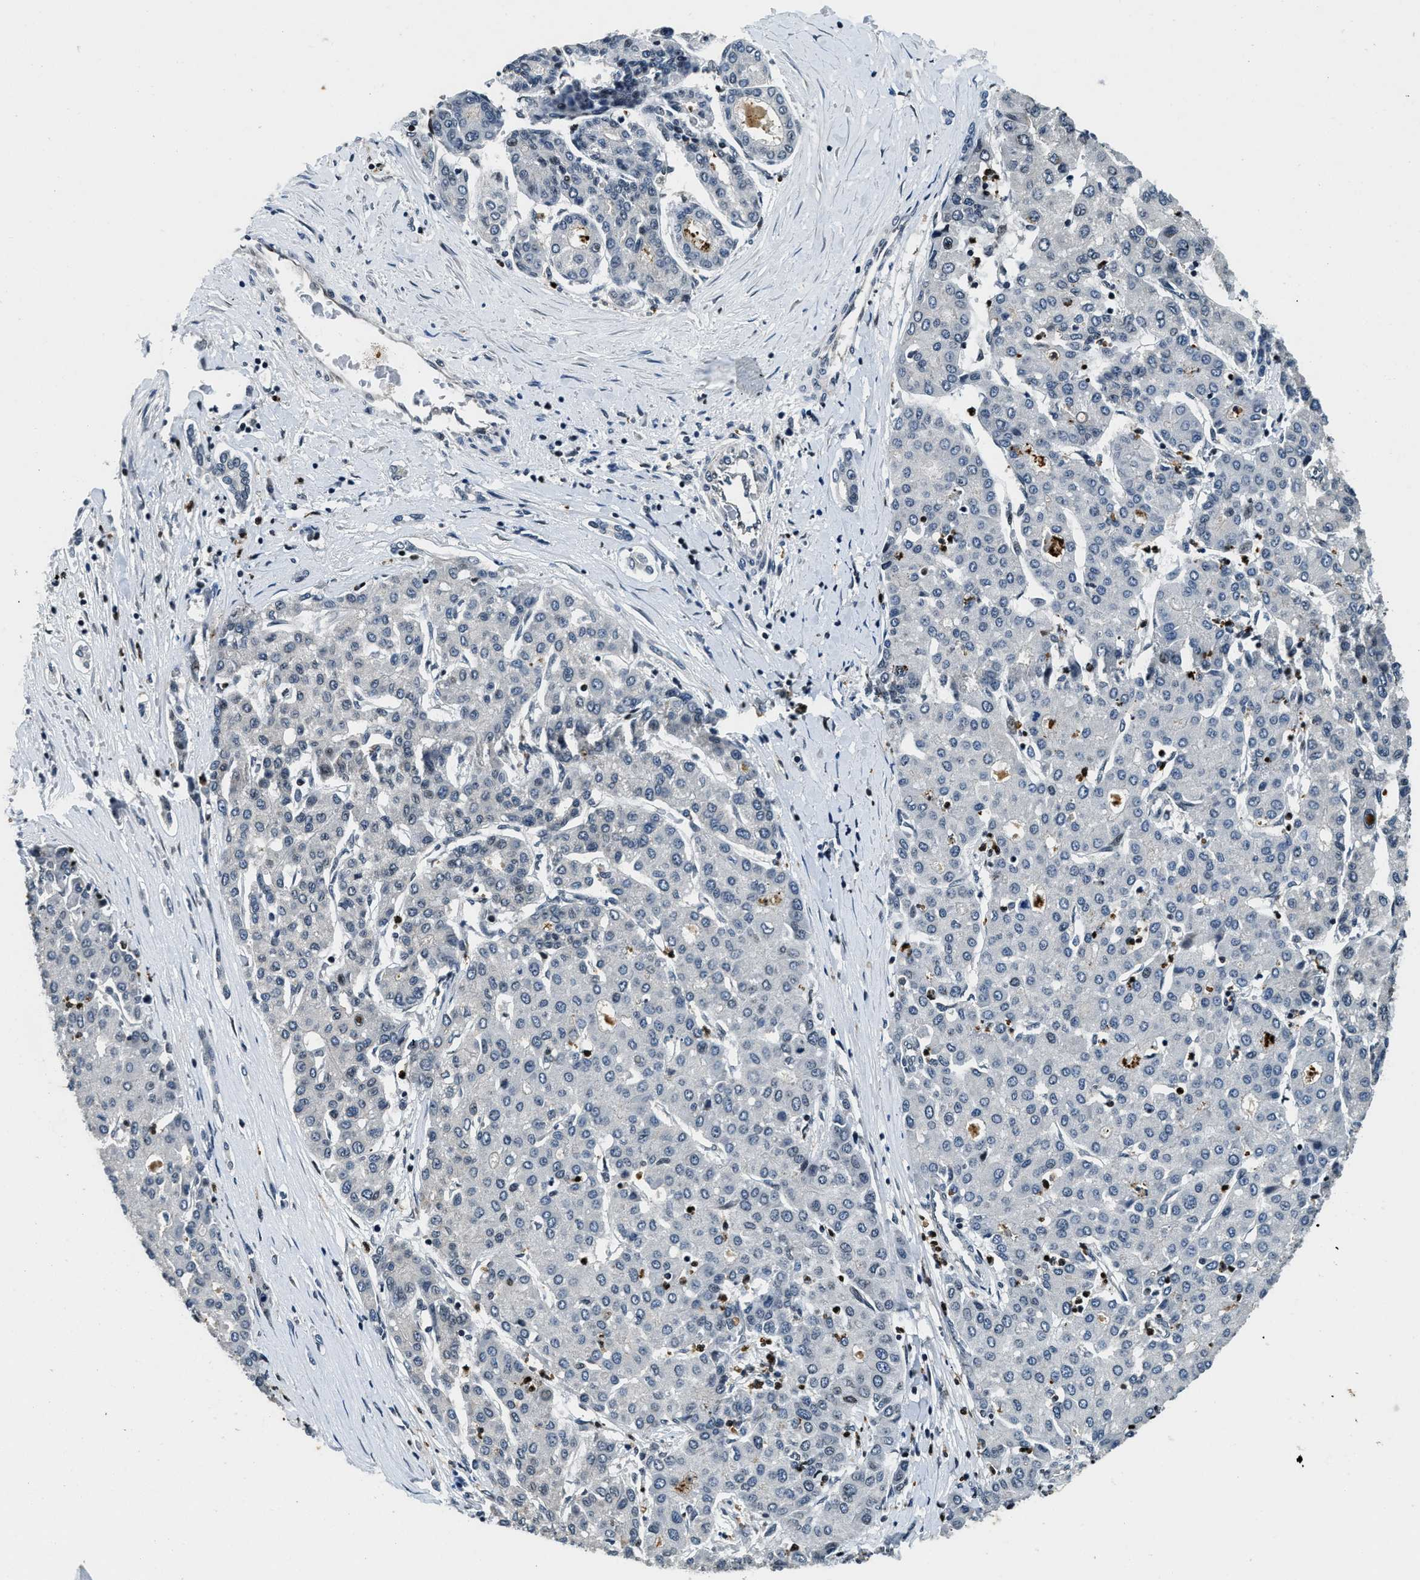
{"staining": {"intensity": "negative", "quantity": "none", "location": "none"}, "tissue": "liver cancer", "cell_type": "Tumor cells", "image_type": "cancer", "snomed": [{"axis": "morphology", "description": "Carcinoma, Hepatocellular, NOS"}, {"axis": "topography", "description": "Liver"}], "caption": "This is a histopathology image of IHC staining of liver hepatocellular carcinoma, which shows no staining in tumor cells.", "gene": "ZC3HC1", "patient": {"sex": "male", "age": 65}}